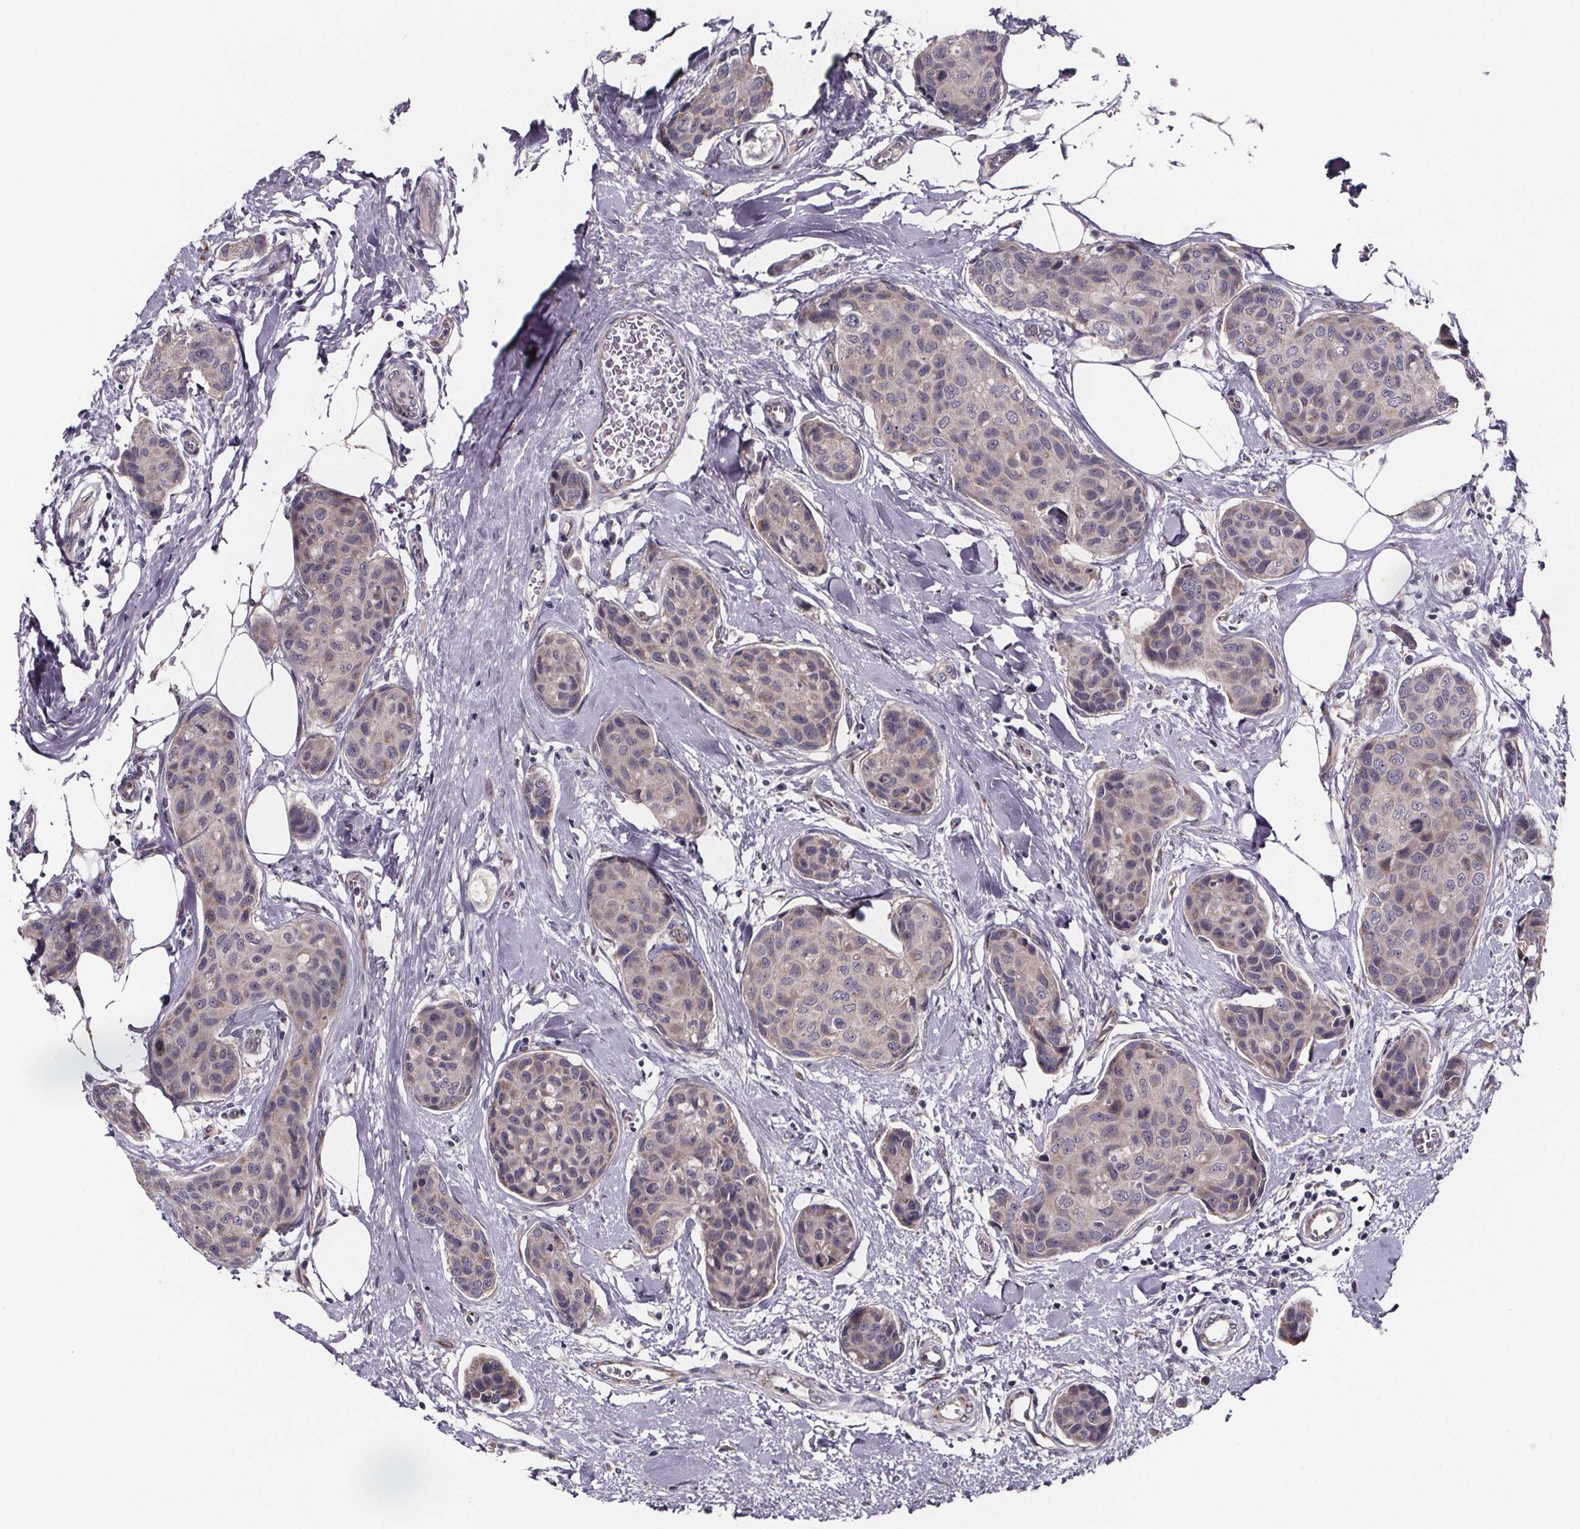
{"staining": {"intensity": "negative", "quantity": "none", "location": "none"}, "tissue": "breast cancer", "cell_type": "Tumor cells", "image_type": "cancer", "snomed": [{"axis": "morphology", "description": "Duct carcinoma"}, {"axis": "topography", "description": "Breast"}], "caption": "Immunohistochemical staining of human intraductal carcinoma (breast) exhibits no significant positivity in tumor cells.", "gene": "NDST1", "patient": {"sex": "female", "age": 80}}